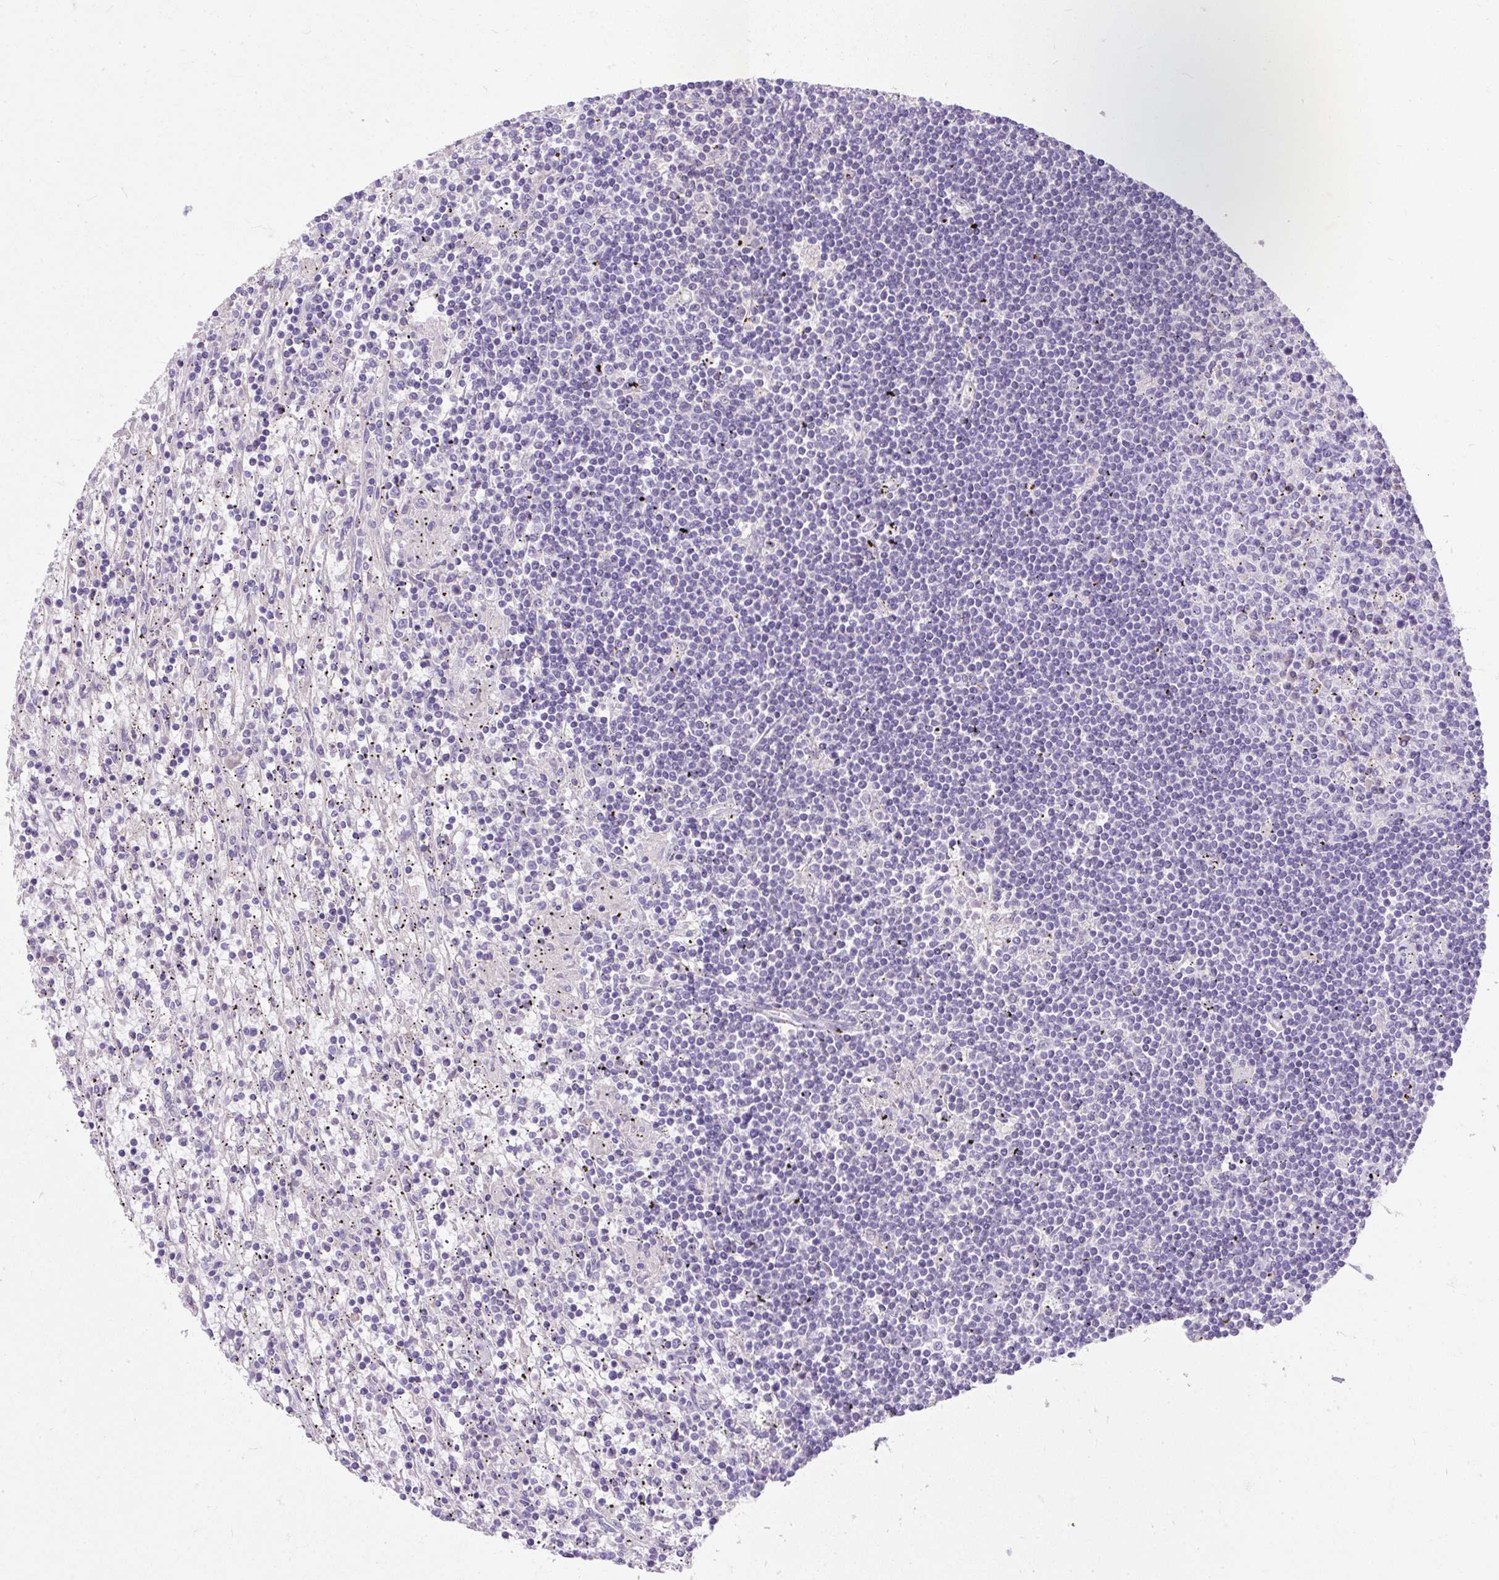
{"staining": {"intensity": "negative", "quantity": "none", "location": "none"}, "tissue": "lymphoma", "cell_type": "Tumor cells", "image_type": "cancer", "snomed": [{"axis": "morphology", "description": "Malignant lymphoma, non-Hodgkin's type, Low grade"}, {"axis": "topography", "description": "Spleen"}], "caption": "High magnification brightfield microscopy of low-grade malignant lymphoma, non-Hodgkin's type stained with DAB (brown) and counterstained with hematoxylin (blue): tumor cells show no significant positivity. (DAB (3,3'-diaminobenzidine) immunohistochemistry (IHC) with hematoxylin counter stain).", "gene": "SUSD5", "patient": {"sex": "male", "age": 76}}